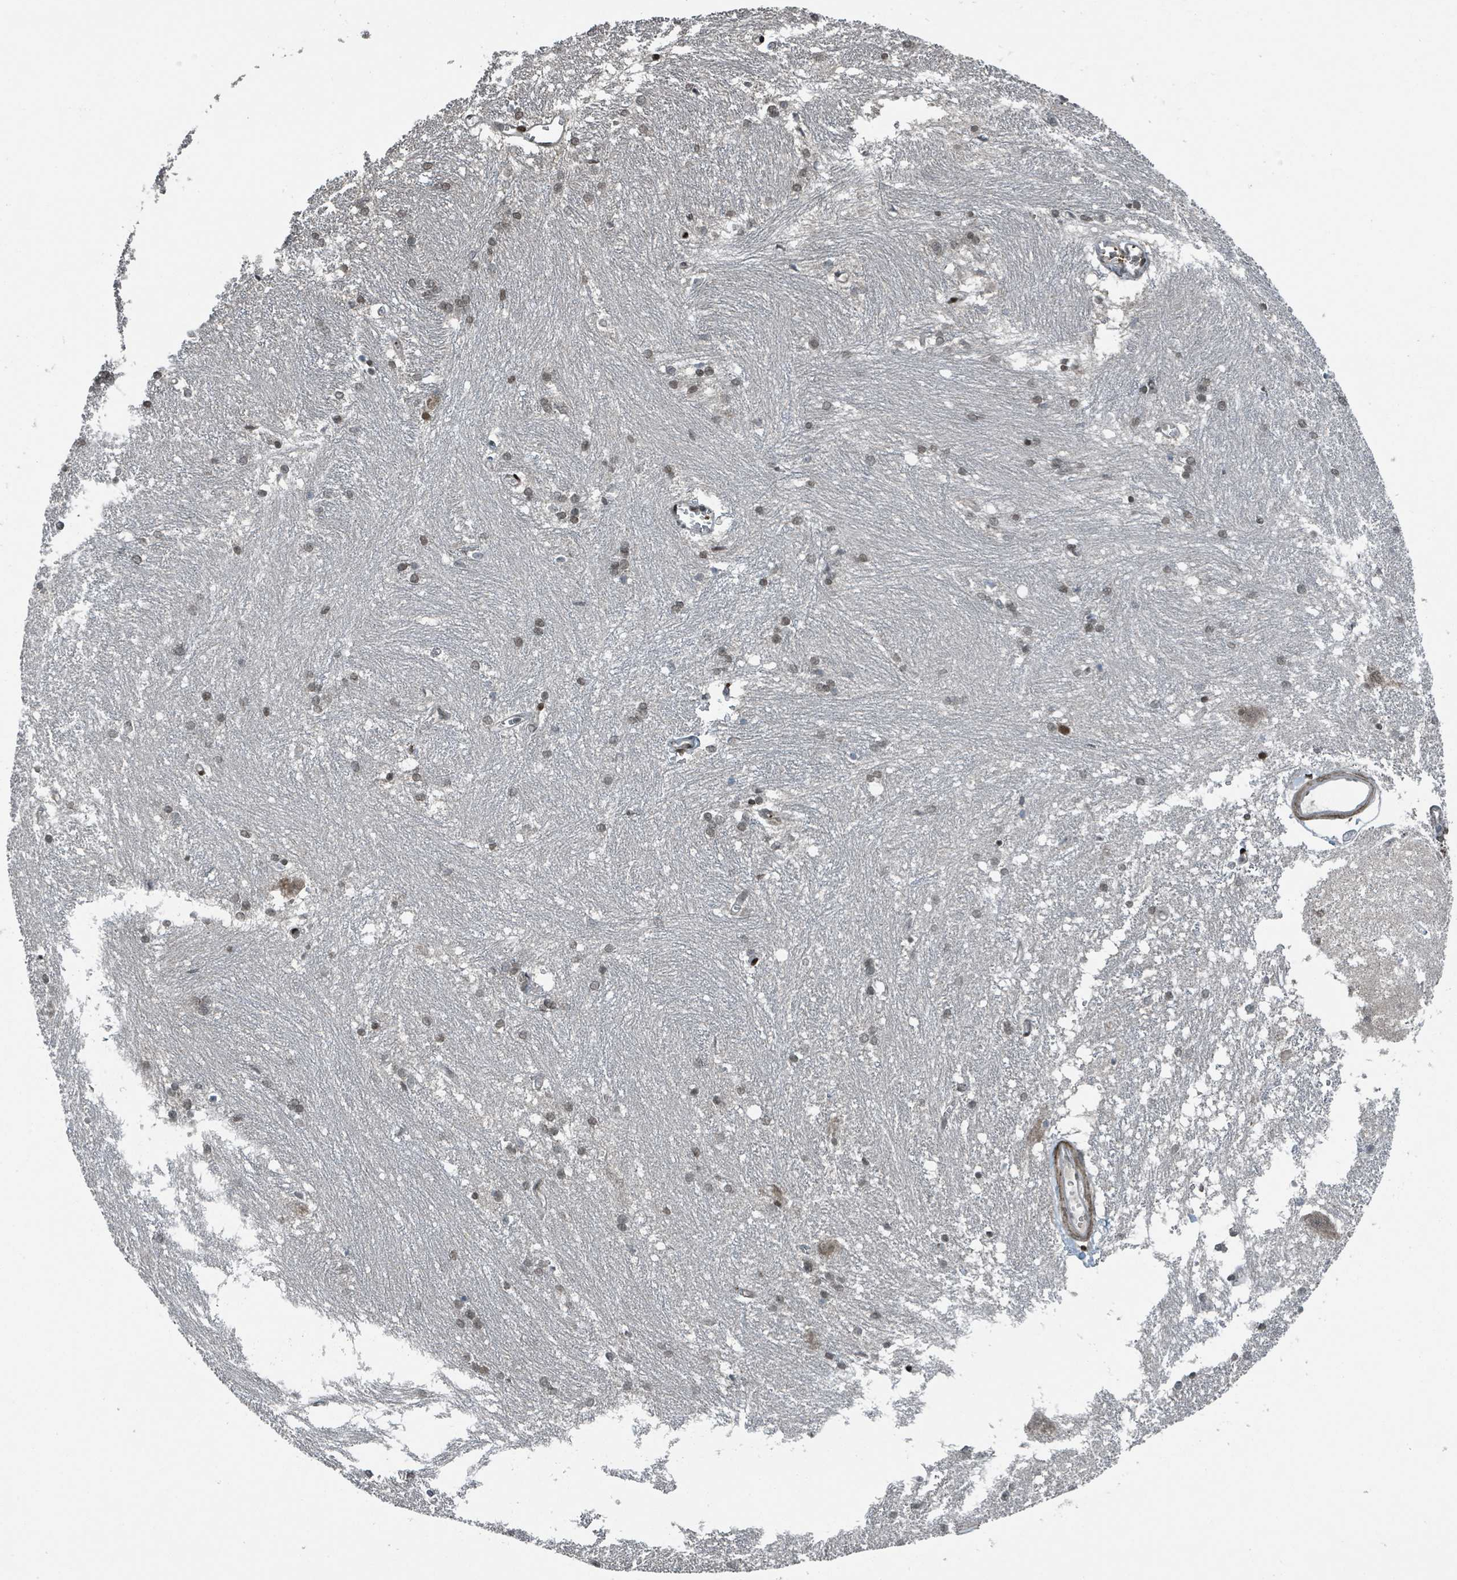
{"staining": {"intensity": "strong", "quantity": "<25%", "location": "nuclear"}, "tissue": "caudate", "cell_type": "Glial cells", "image_type": "normal", "snomed": [{"axis": "morphology", "description": "Normal tissue, NOS"}, {"axis": "topography", "description": "Lateral ventricle wall"}], "caption": "Brown immunohistochemical staining in unremarkable human caudate displays strong nuclear positivity in approximately <25% of glial cells.", "gene": "PHIP", "patient": {"sex": "male", "age": 37}}